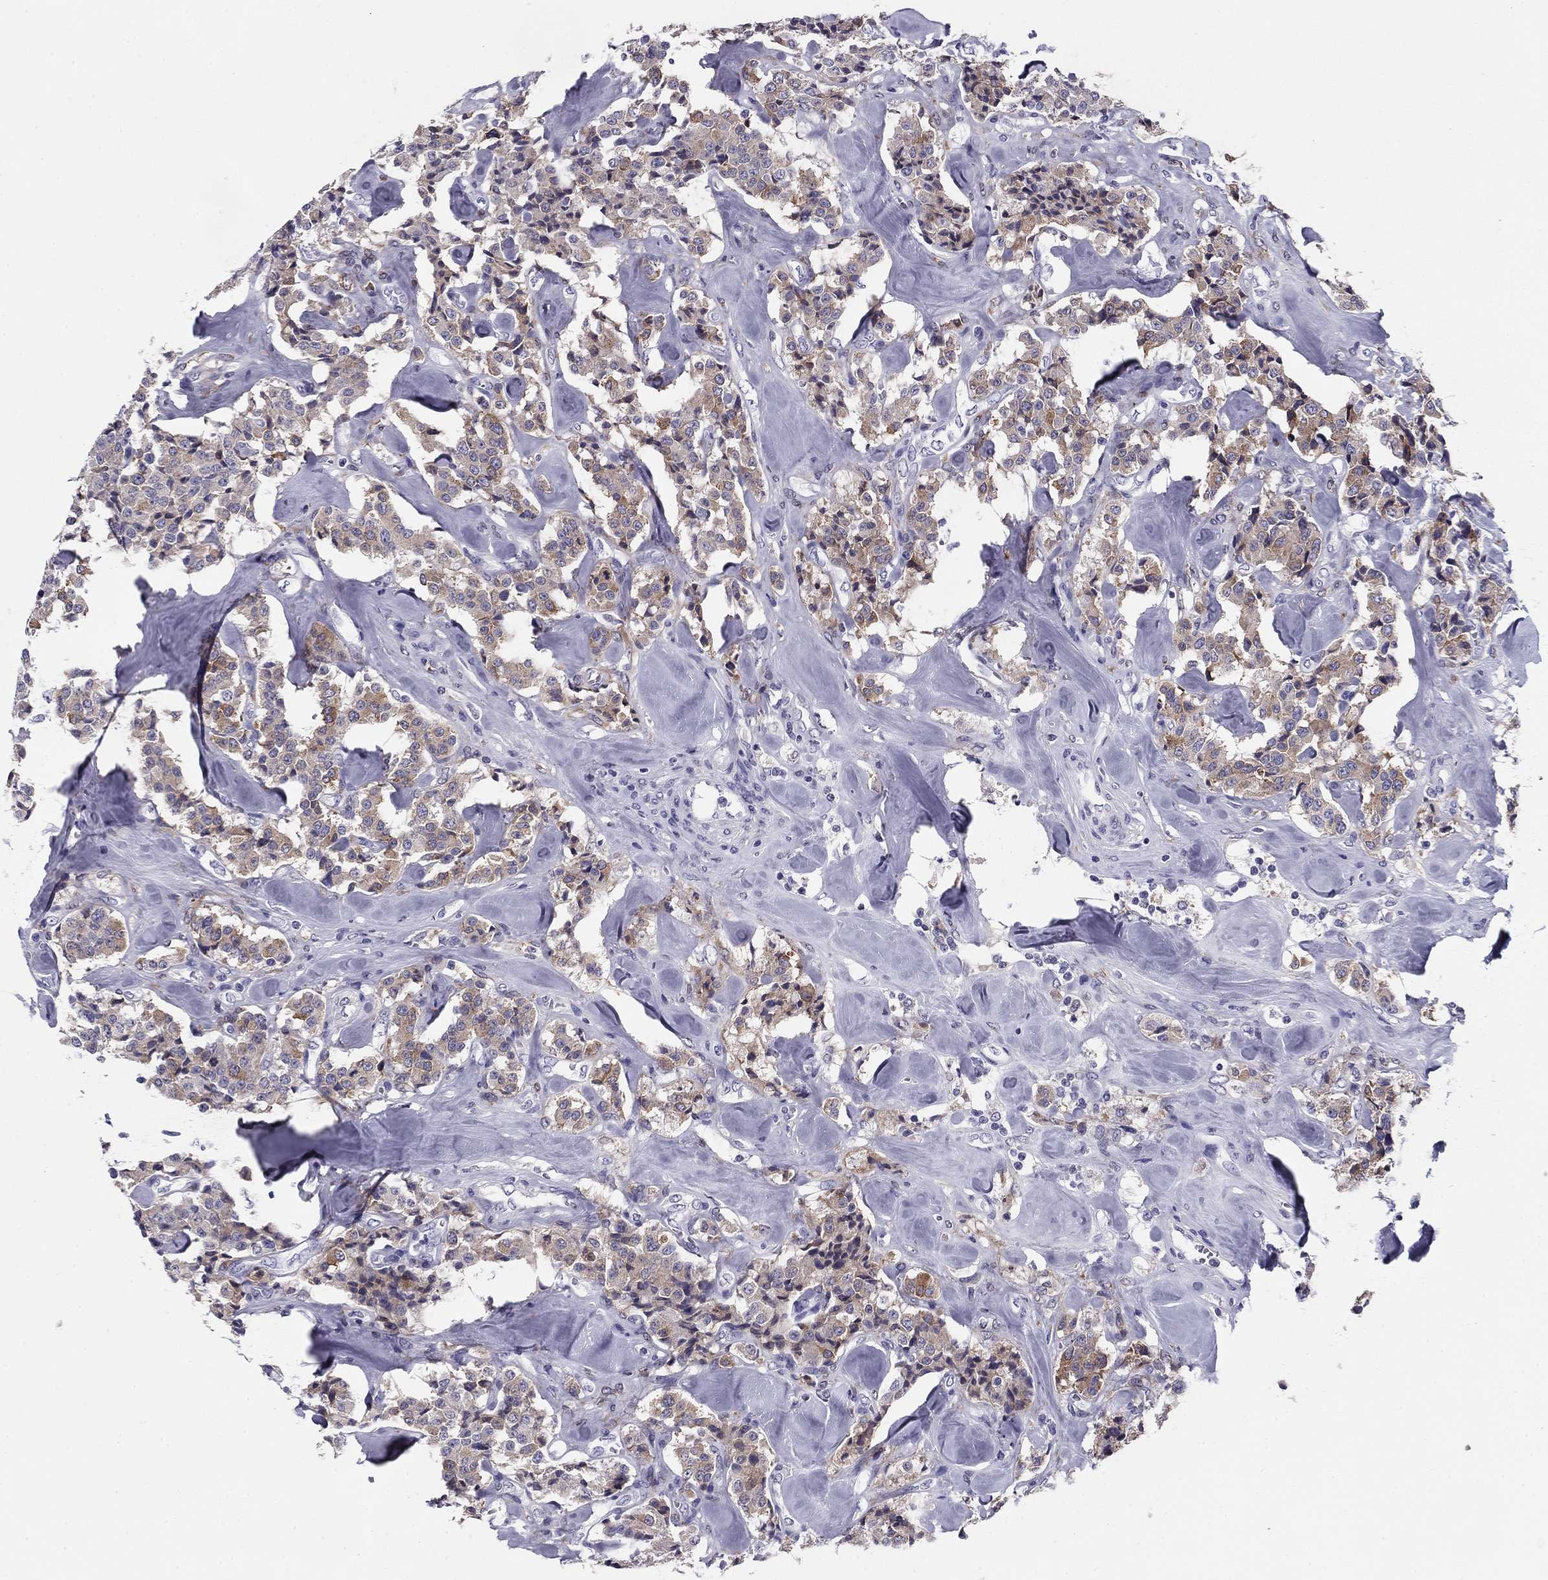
{"staining": {"intensity": "weak", "quantity": ">75%", "location": "cytoplasmic/membranous"}, "tissue": "carcinoid", "cell_type": "Tumor cells", "image_type": "cancer", "snomed": [{"axis": "morphology", "description": "Carcinoid, malignant, NOS"}, {"axis": "topography", "description": "Pancreas"}], "caption": "The immunohistochemical stain shows weak cytoplasmic/membranous expression in tumor cells of carcinoid tissue. Nuclei are stained in blue.", "gene": "TMED3", "patient": {"sex": "male", "age": 41}}